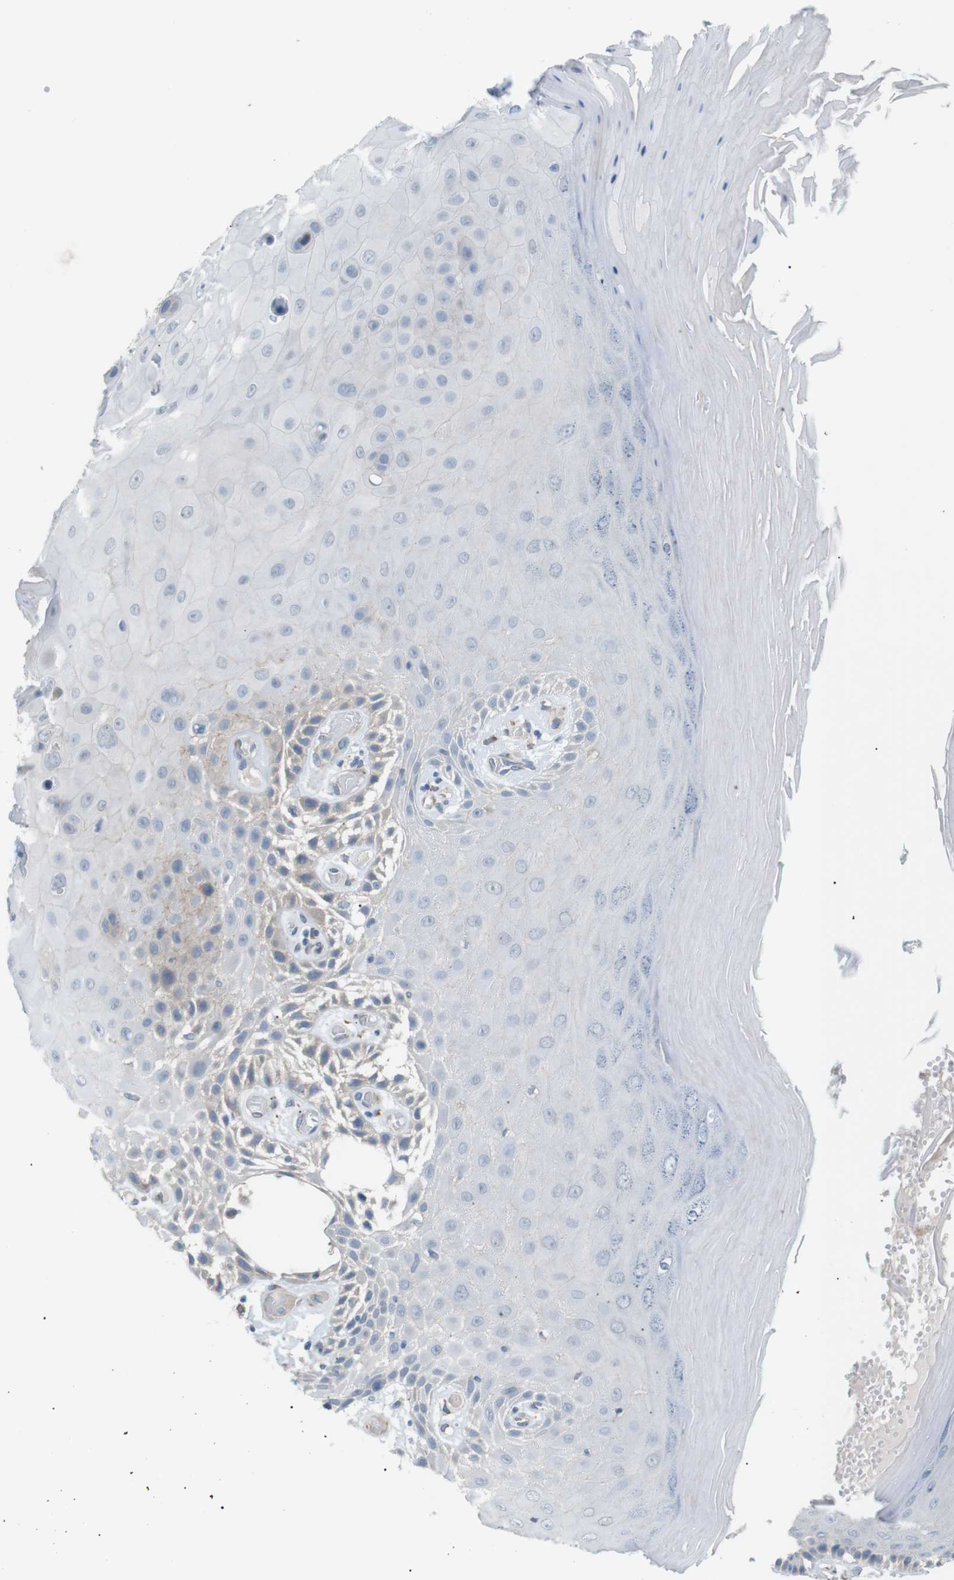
{"staining": {"intensity": "weak", "quantity": "<25%", "location": "cytoplasmic/membranous"}, "tissue": "skin", "cell_type": "Epidermal cells", "image_type": "normal", "snomed": [{"axis": "morphology", "description": "Normal tissue, NOS"}, {"axis": "topography", "description": "Vulva"}], "caption": "Epidermal cells are negative for brown protein staining in normal skin. (Brightfield microscopy of DAB (3,3'-diaminobenzidine) immunohistochemistry (IHC) at high magnification).", "gene": "MTARC2", "patient": {"sex": "female", "age": 73}}